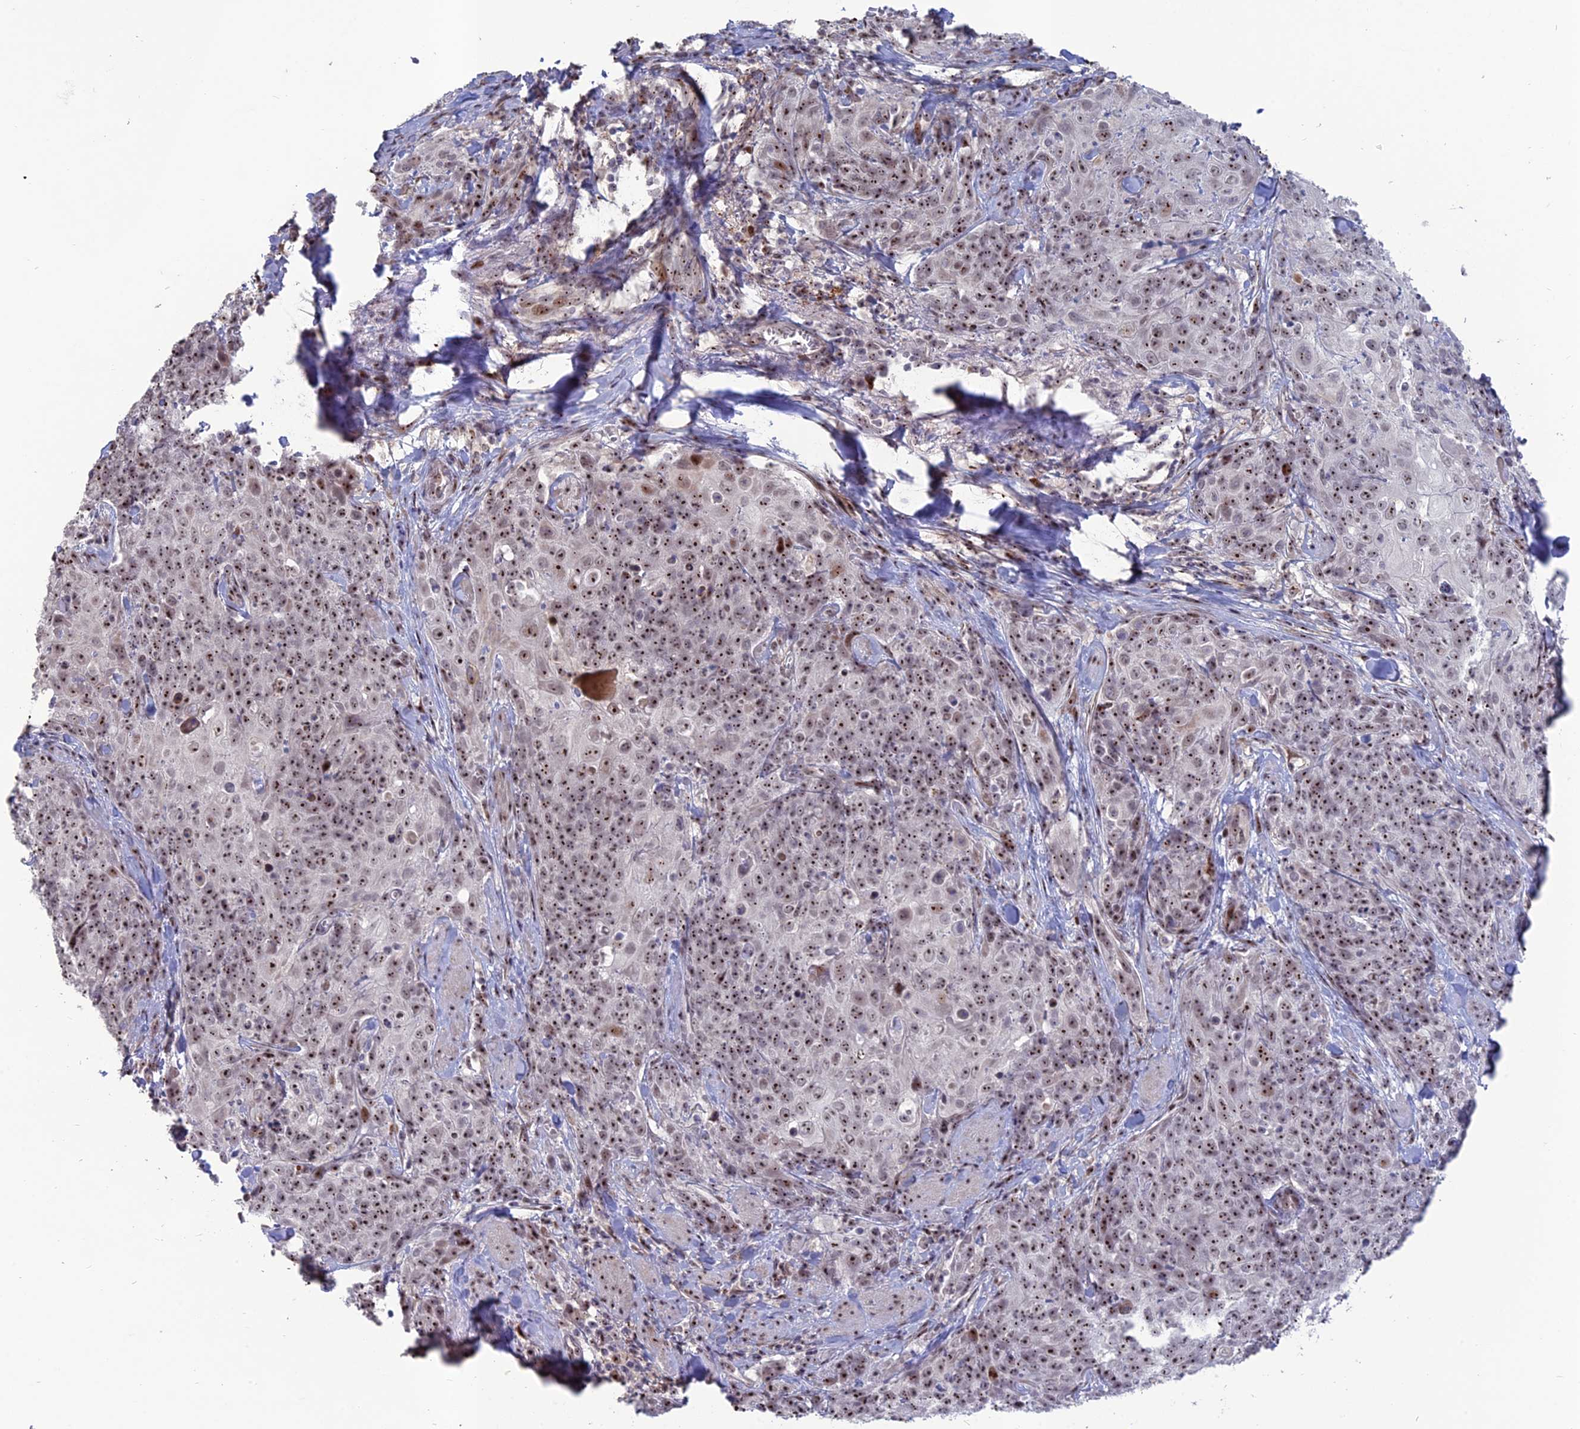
{"staining": {"intensity": "strong", "quantity": ">75%", "location": "nuclear"}, "tissue": "skin cancer", "cell_type": "Tumor cells", "image_type": "cancer", "snomed": [{"axis": "morphology", "description": "Squamous cell carcinoma, NOS"}, {"axis": "topography", "description": "Skin"}, {"axis": "topography", "description": "Vulva"}], "caption": "Skin squamous cell carcinoma stained for a protein displays strong nuclear positivity in tumor cells.", "gene": "FAM131A", "patient": {"sex": "female", "age": 85}}